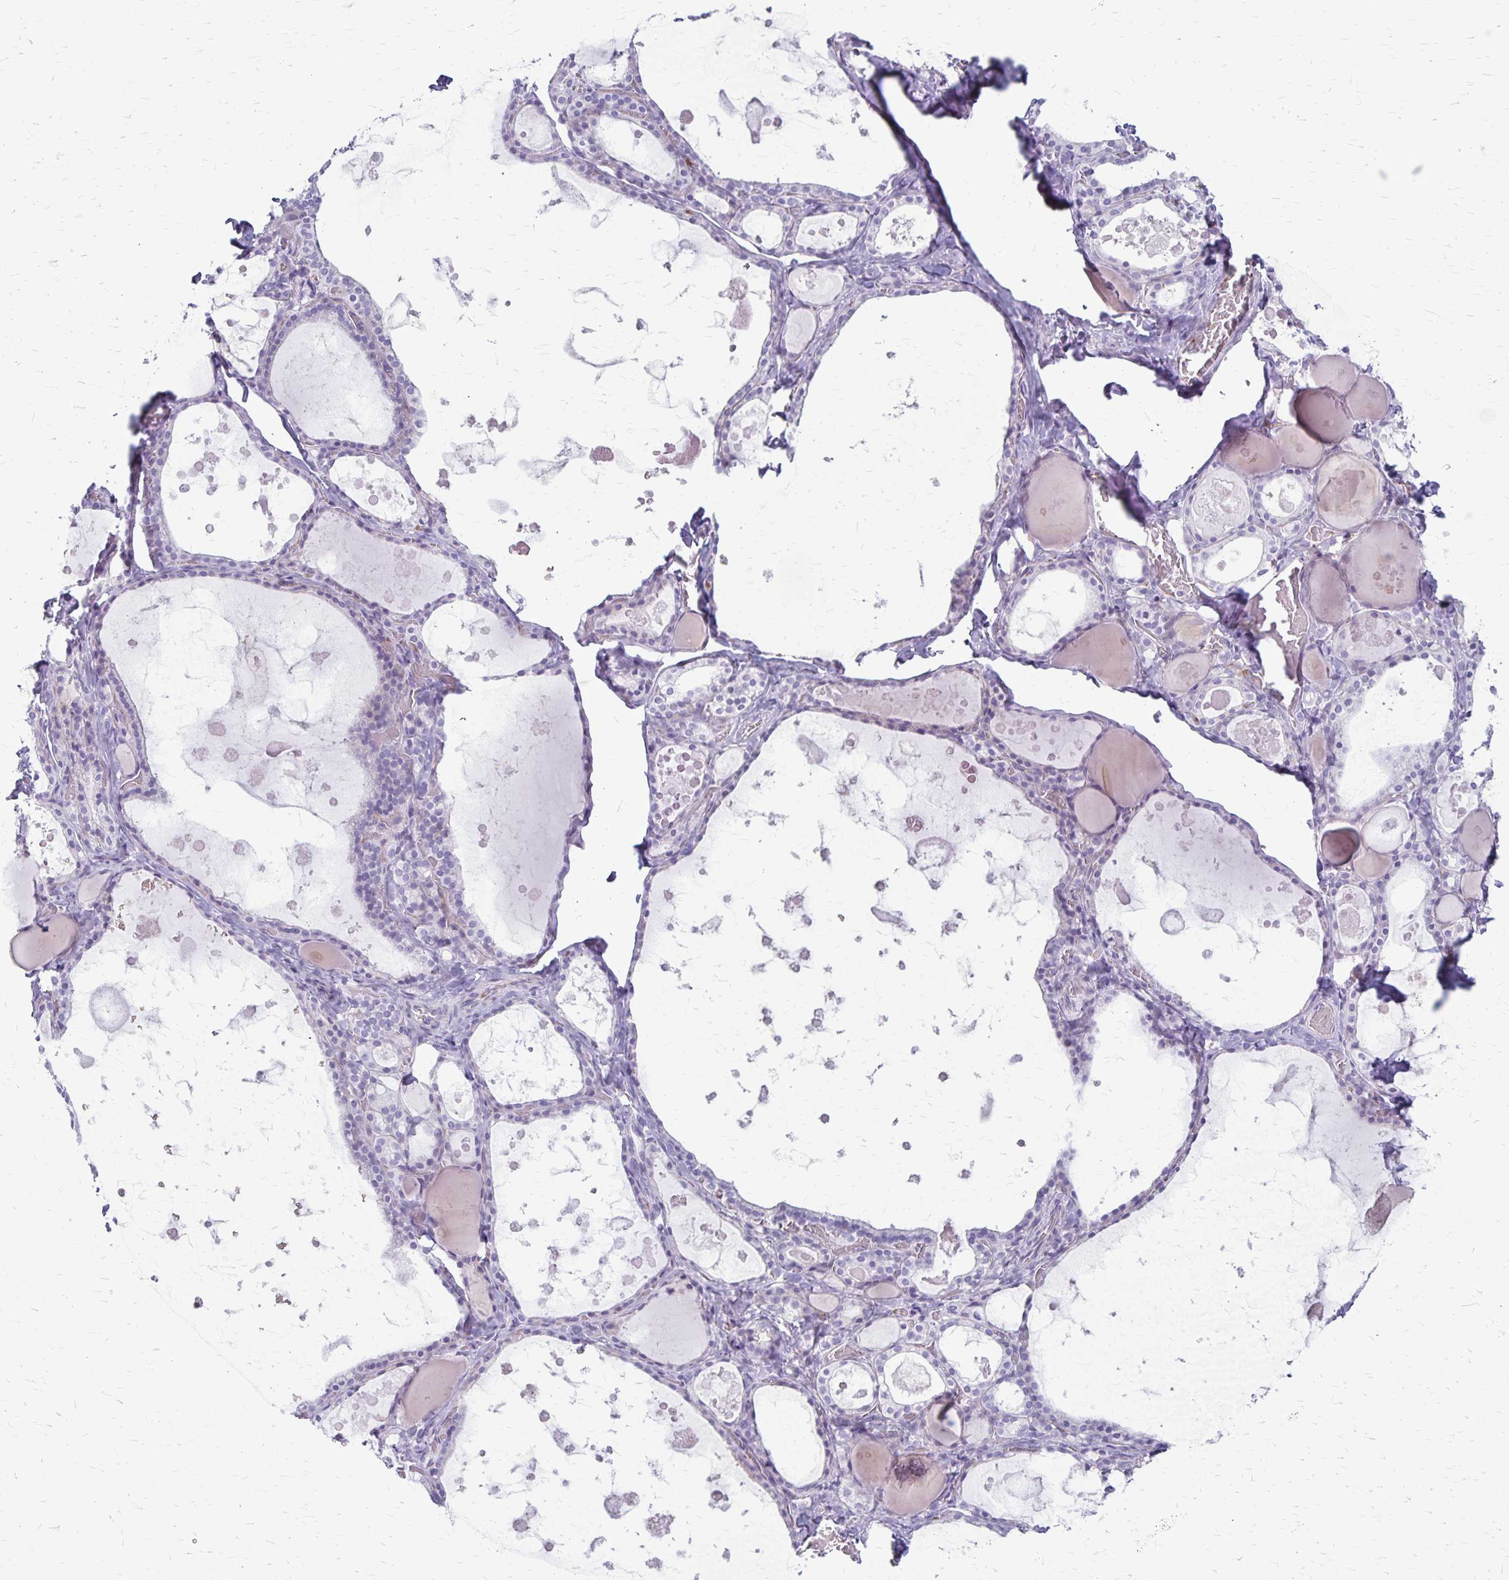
{"staining": {"intensity": "negative", "quantity": "none", "location": "none"}, "tissue": "thyroid gland", "cell_type": "Glandular cells", "image_type": "normal", "snomed": [{"axis": "morphology", "description": "Normal tissue, NOS"}, {"axis": "topography", "description": "Thyroid gland"}], "caption": "This is an IHC histopathology image of benign thyroid gland. There is no staining in glandular cells.", "gene": "GP9", "patient": {"sex": "male", "age": 56}}